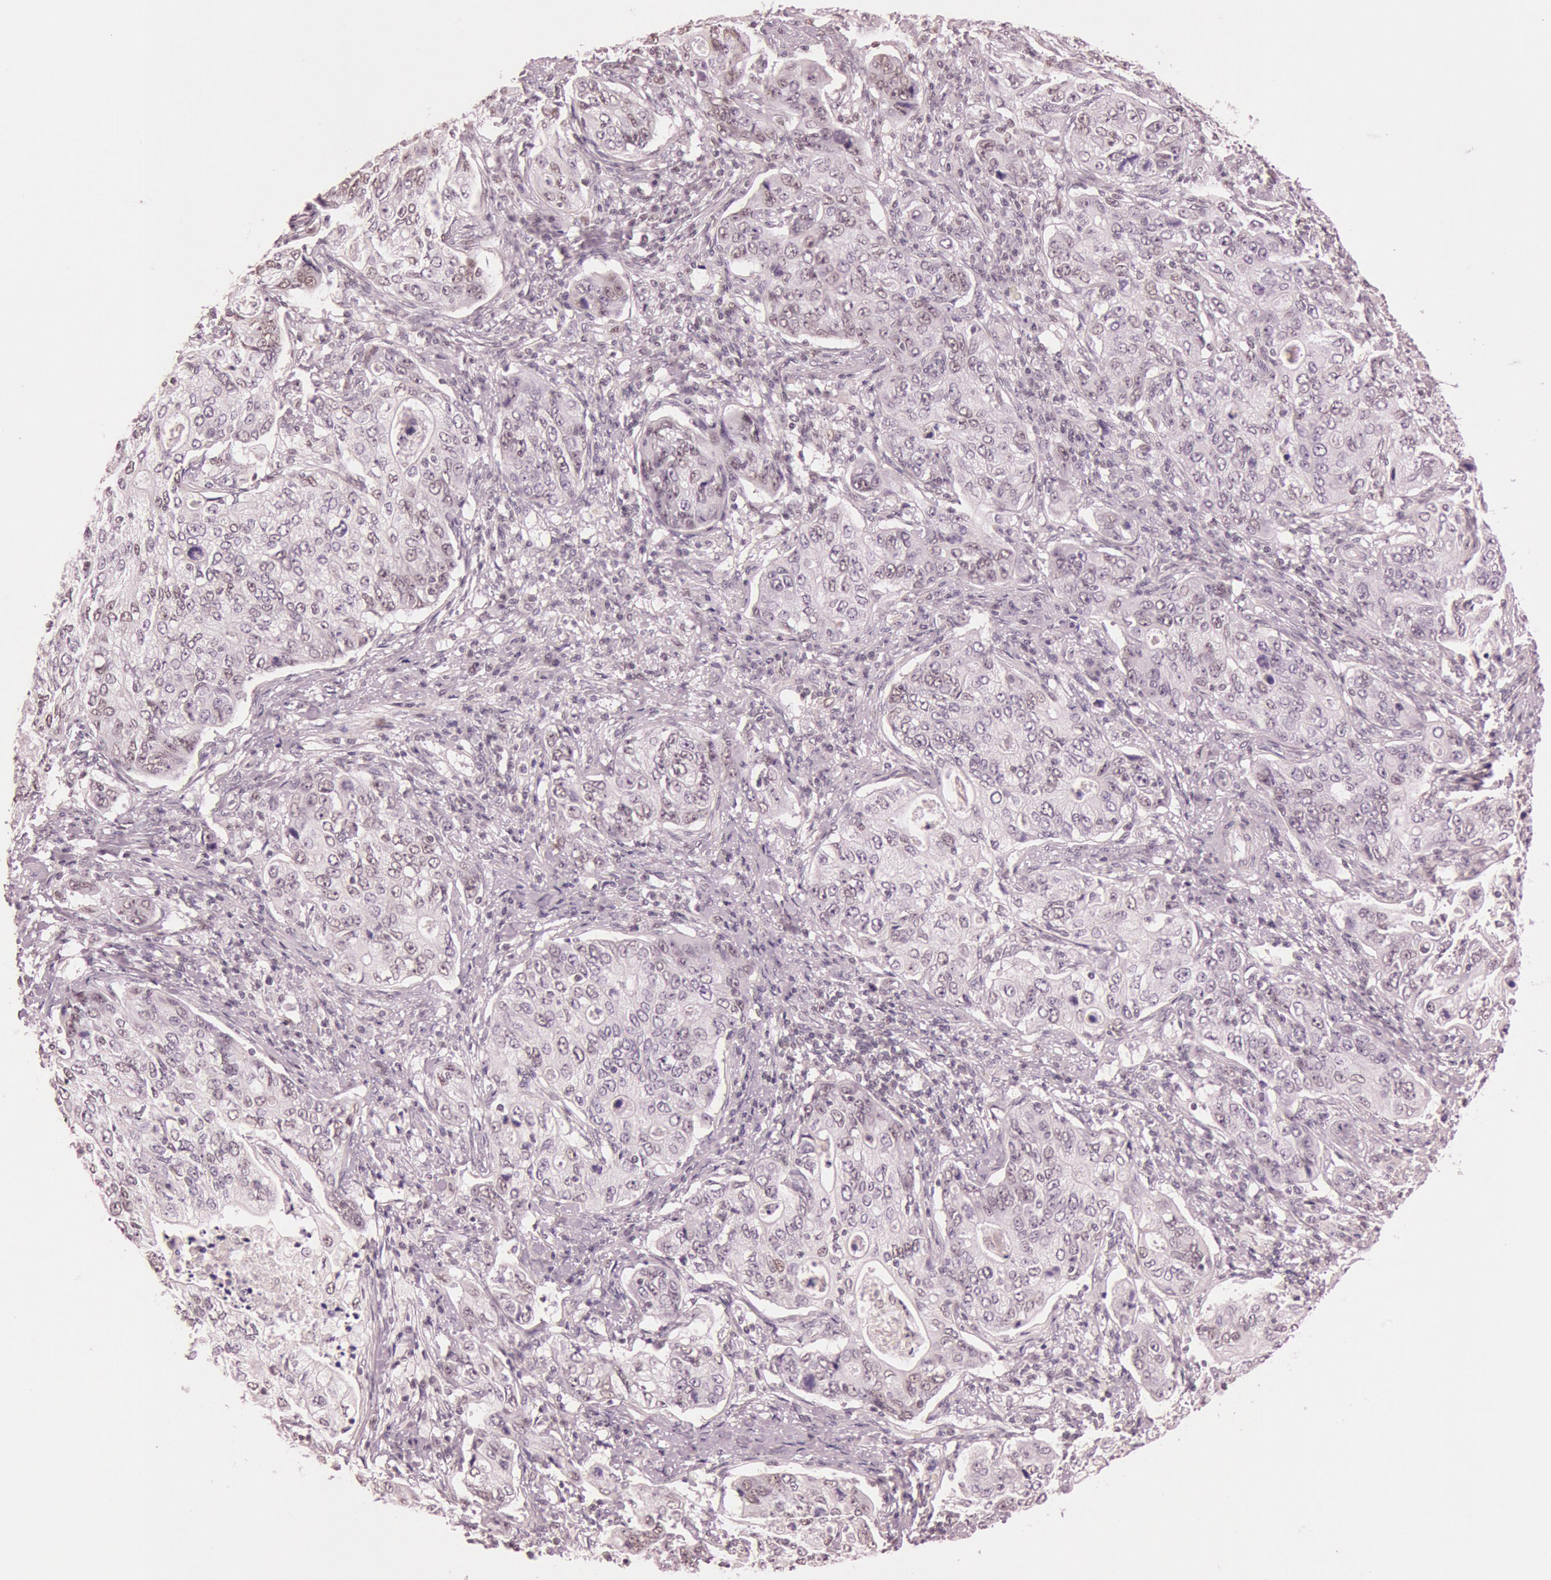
{"staining": {"intensity": "weak", "quantity": "<25%", "location": "nuclear"}, "tissue": "stomach cancer", "cell_type": "Tumor cells", "image_type": "cancer", "snomed": [{"axis": "morphology", "description": "Adenocarcinoma, NOS"}, {"axis": "topography", "description": "Esophagus"}, {"axis": "topography", "description": "Stomach"}], "caption": "Tumor cells are negative for brown protein staining in stomach cancer. (Stains: DAB (3,3'-diaminobenzidine) IHC with hematoxylin counter stain, Microscopy: brightfield microscopy at high magnification).", "gene": "TASL", "patient": {"sex": "male", "age": 74}}